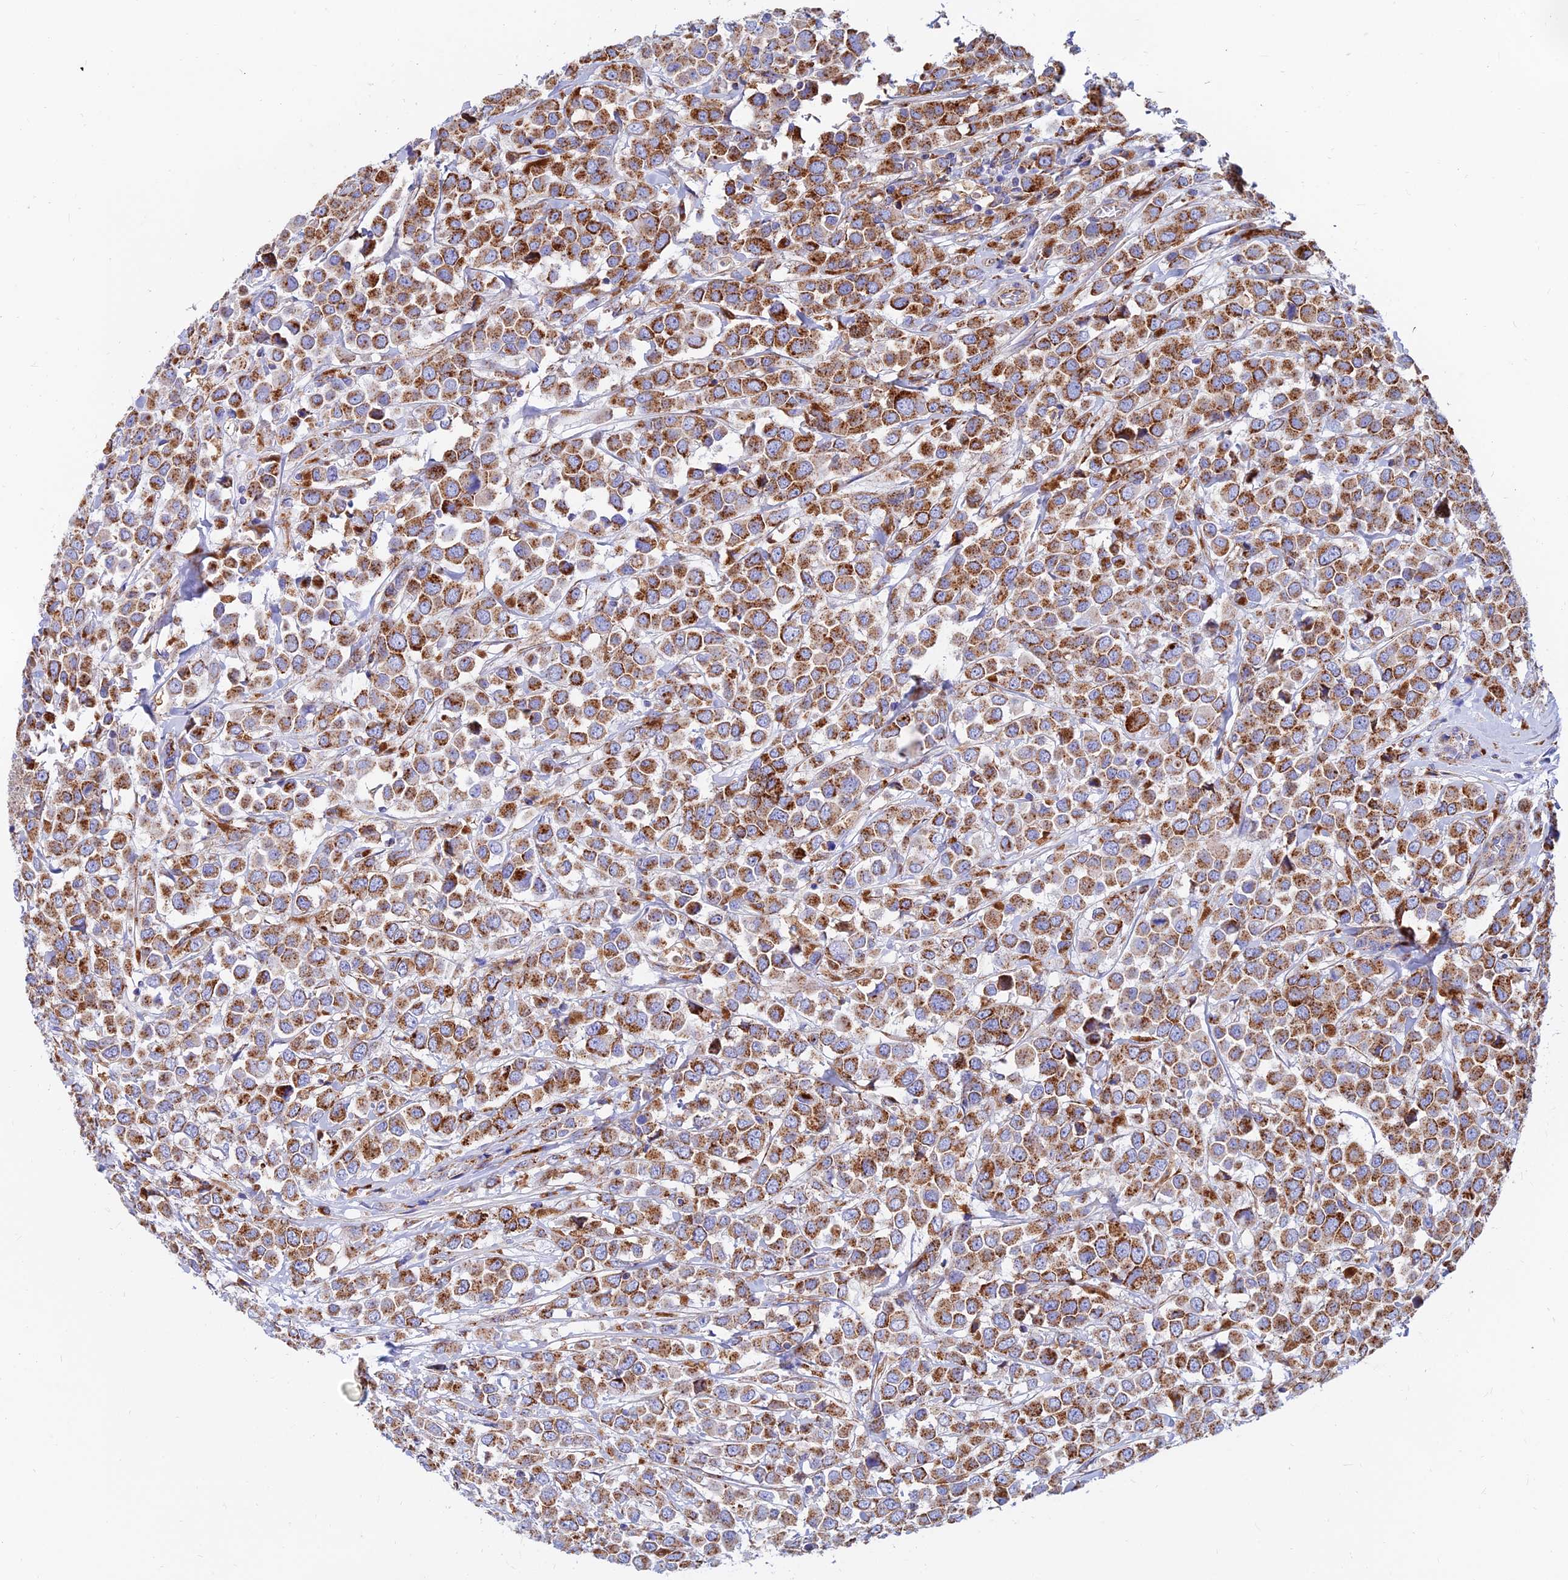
{"staining": {"intensity": "moderate", "quantity": ">75%", "location": "cytoplasmic/membranous"}, "tissue": "breast cancer", "cell_type": "Tumor cells", "image_type": "cancer", "snomed": [{"axis": "morphology", "description": "Duct carcinoma"}, {"axis": "topography", "description": "Breast"}], "caption": "The image demonstrates a brown stain indicating the presence of a protein in the cytoplasmic/membranous of tumor cells in breast cancer. (Brightfield microscopy of DAB IHC at high magnification).", "gene": "SPNS1", "patient": {"sex": "female", "age": 61}}